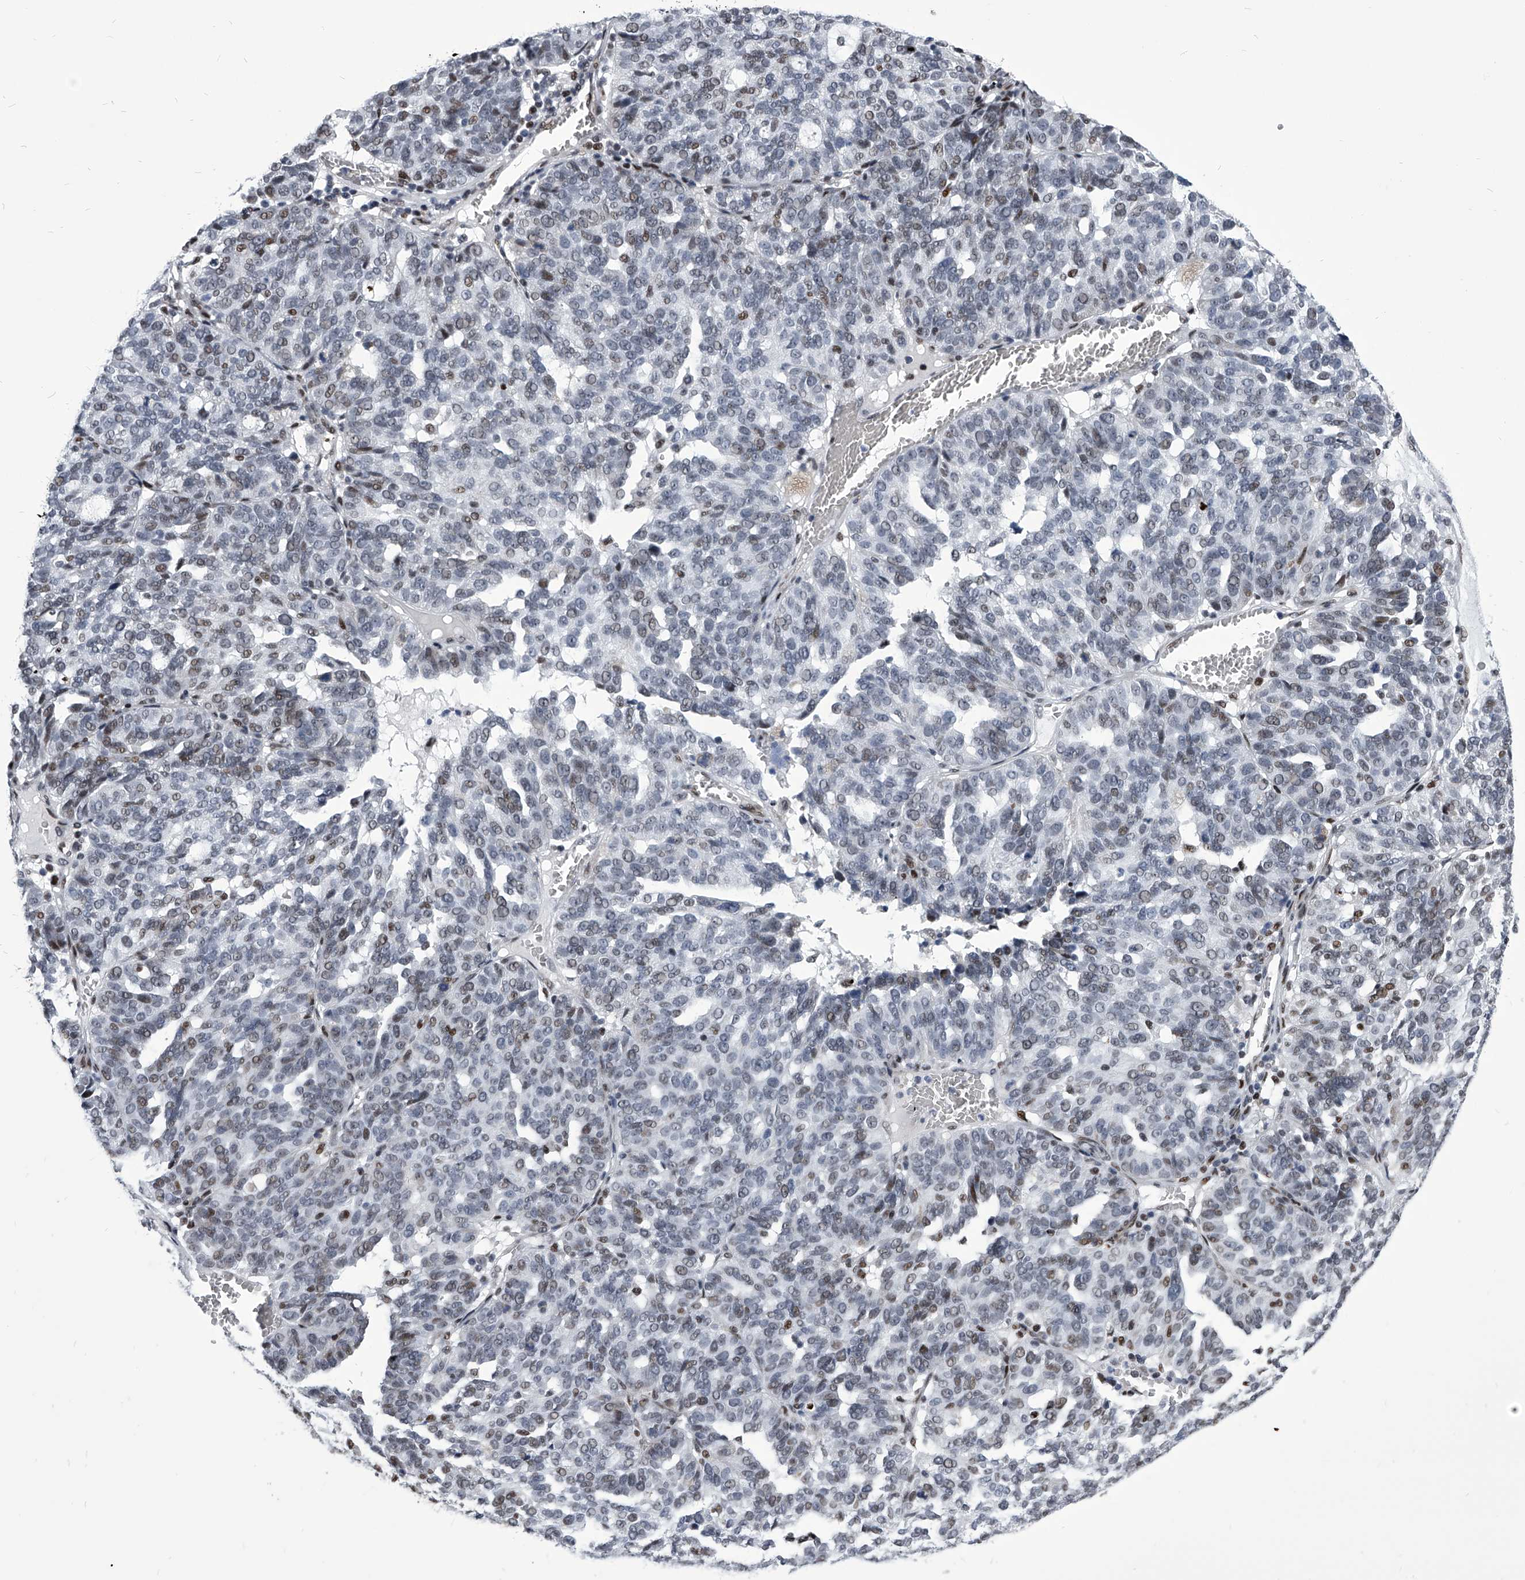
{"staining": {"intensity": "moderate", "quantity": "<25%", "location": "nuclear"}, "tissue": "ovarian cancer", "cell_type": "Tumor cells", "image_type": "cancer", "snomed": [{"axis": "morphology", "description": "Cystadenocarcinoma, serous, NOS"}, {"axis": "topography", "description": "Ovary"}], "caption": "Ovarian serous cystadenocarcinoma tissue exhibits moderate nuclear staining in about <25% of tumor cells", "gene": "CMTR1", "patient": {"sex": "female", "age": 59}}